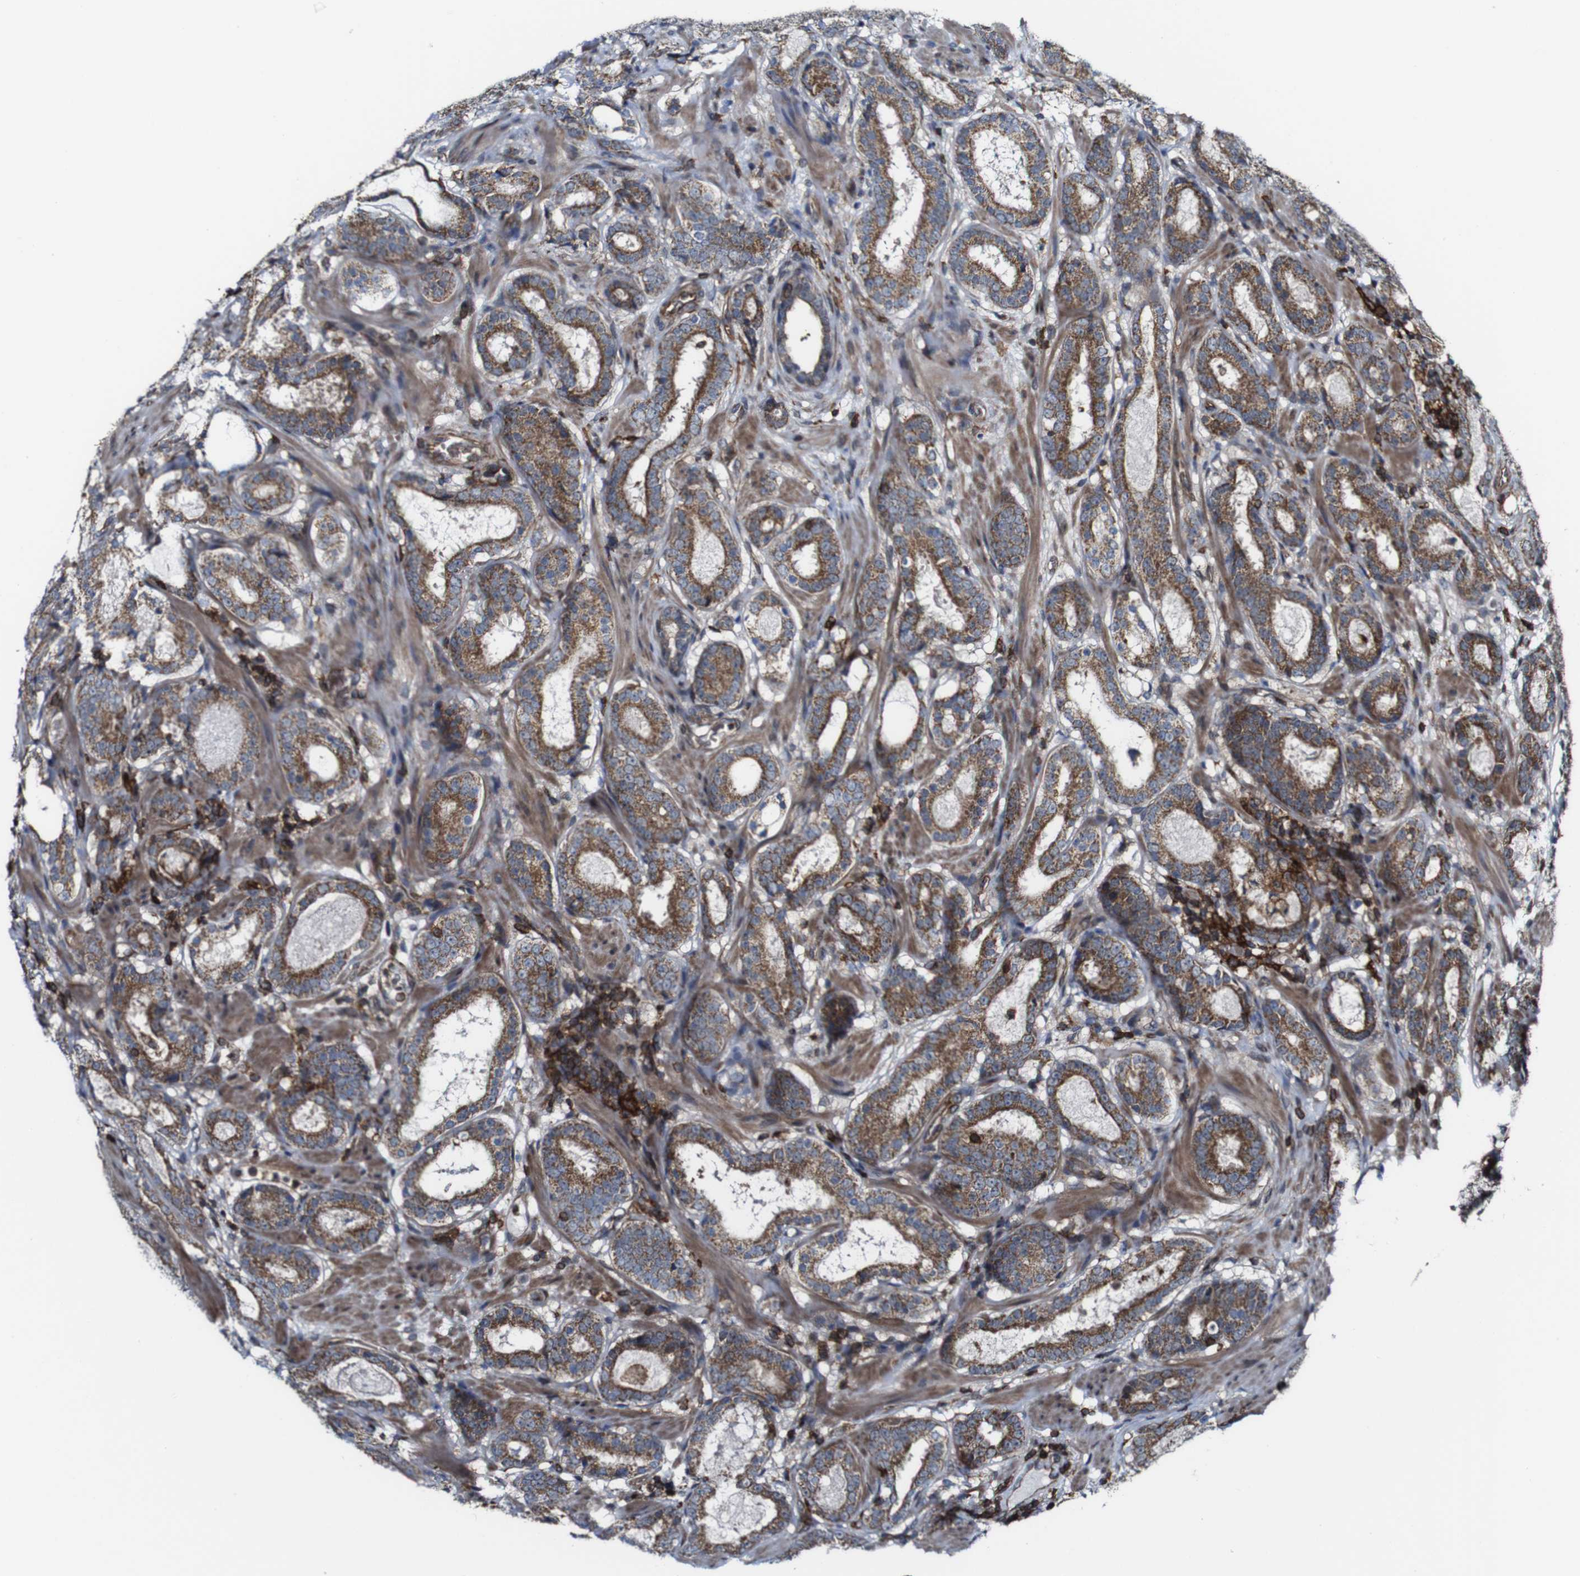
{"staining": {"intensity": "moderate", "quantity": ">75%", "location": "cytoplasmic/membranous"}, "tissue": "prostate cancer", "cell_type": "Tumor cells", "image_type": "cancer", "snomed": [{"axis": "morphology", "description": "Adenocarcinoma, Low grade"}, {"axis": "topography", "description": "Prostate"}], "caption": "Immunohistochemistry (IHC) (DAB (3,3'-diaminobenzidine)) staining of adenocarcinoma (low-grade) (prostate) exhibits moderate cytoplasmic/membranous protein expression in about >75% of tumor cells.", "gene": "JAK2", "patient": {"sex": "male", "age": 69}}